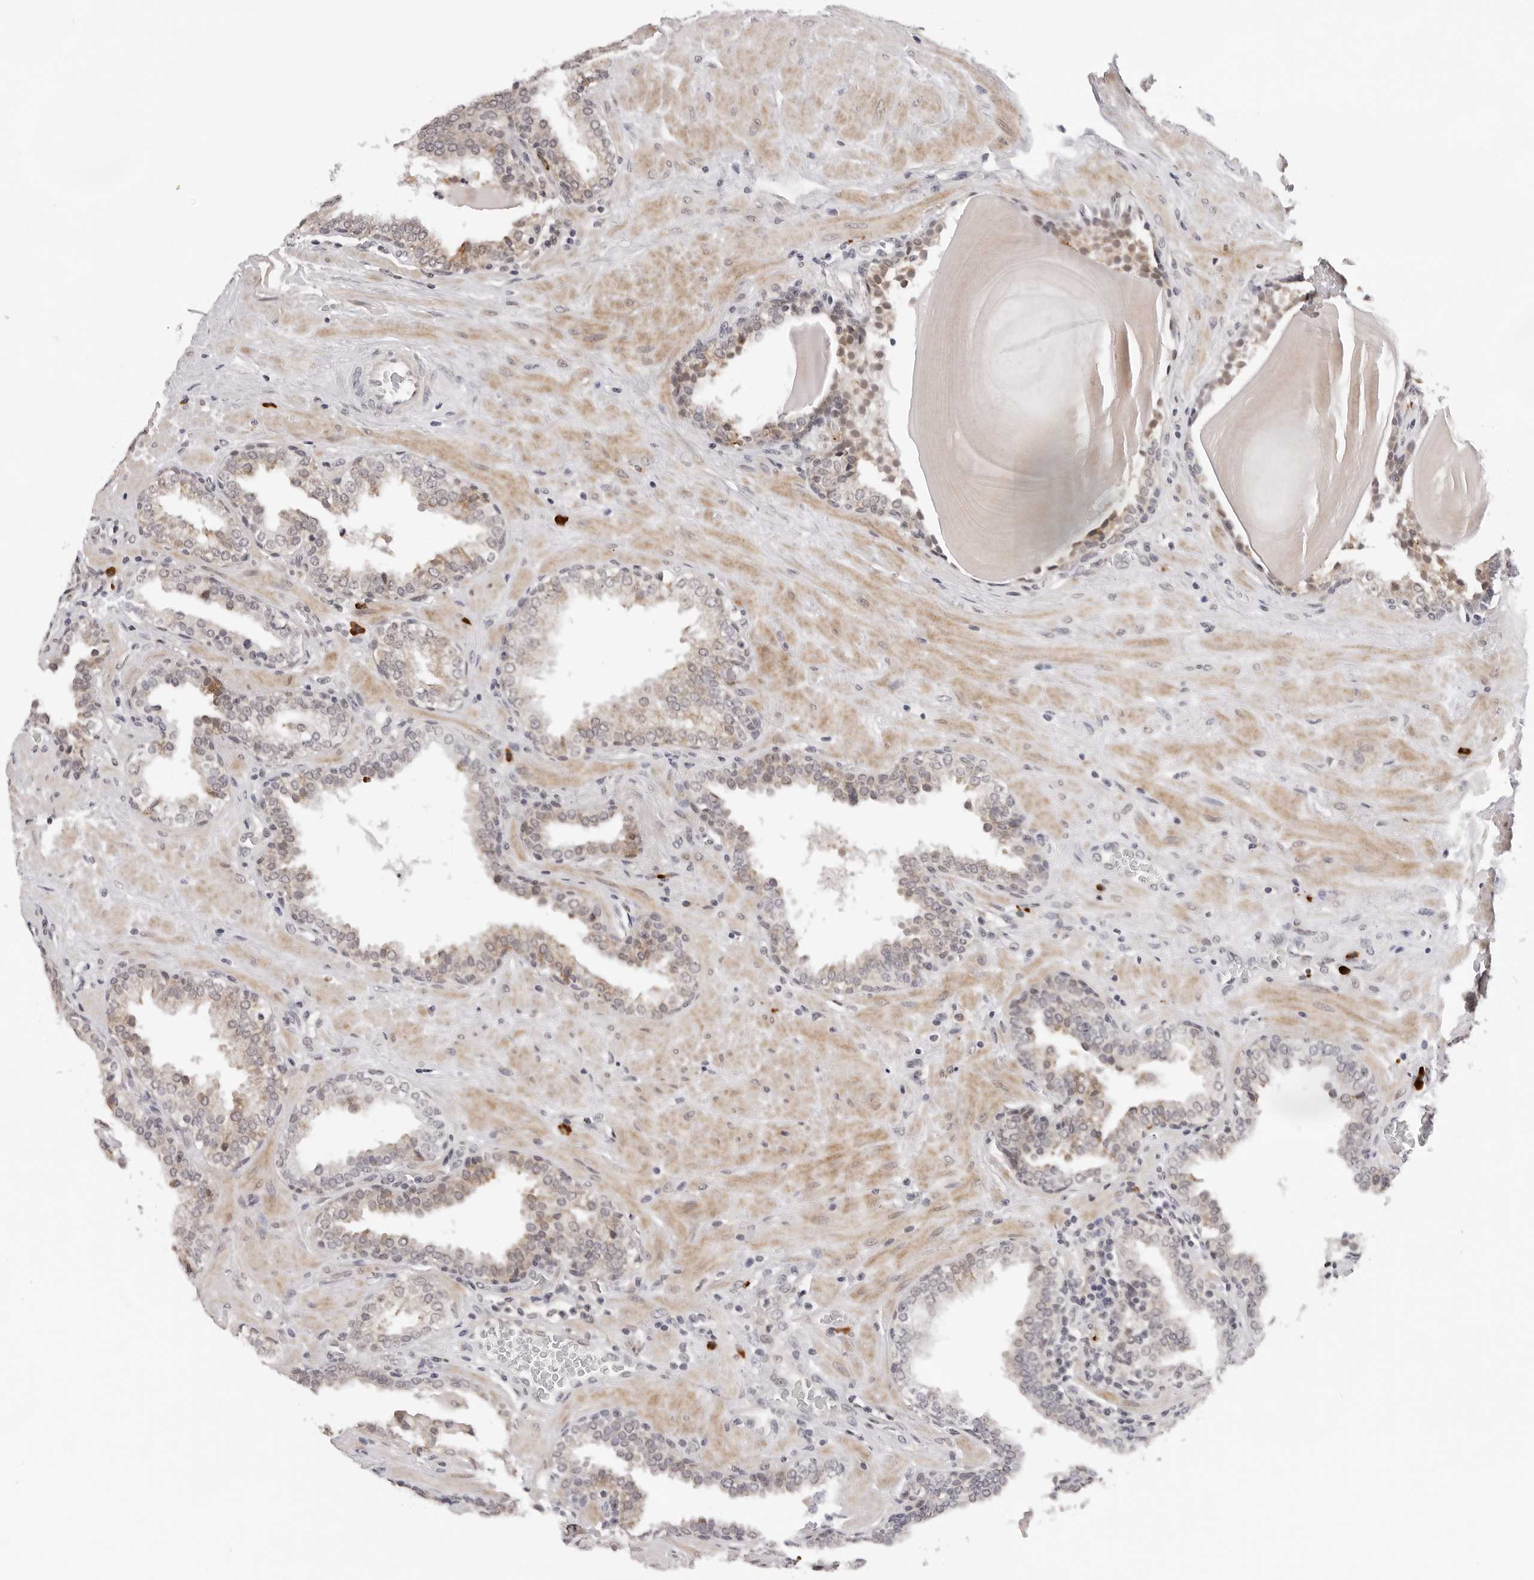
{"staining": {"intensity": "weak", "quantity": "25%-75%", "location": "cytoplasmic/membranous"}, "tissue": "prostate", "cell_type": "Glandular cells", "image_type": "normal", "snomed": [{"axis": "morphology", "description": "Normal tissue, NOS"}, {"axis": "topography", "description": "Prostate"}], "caption": "Protein staining exhibits weak cytoplasmic/membranous staining in about 25%-75% of glandular cells in unremarkable prostate.", "gene": "IL17RA", "patient": {"sex": "male", "age": 51}}